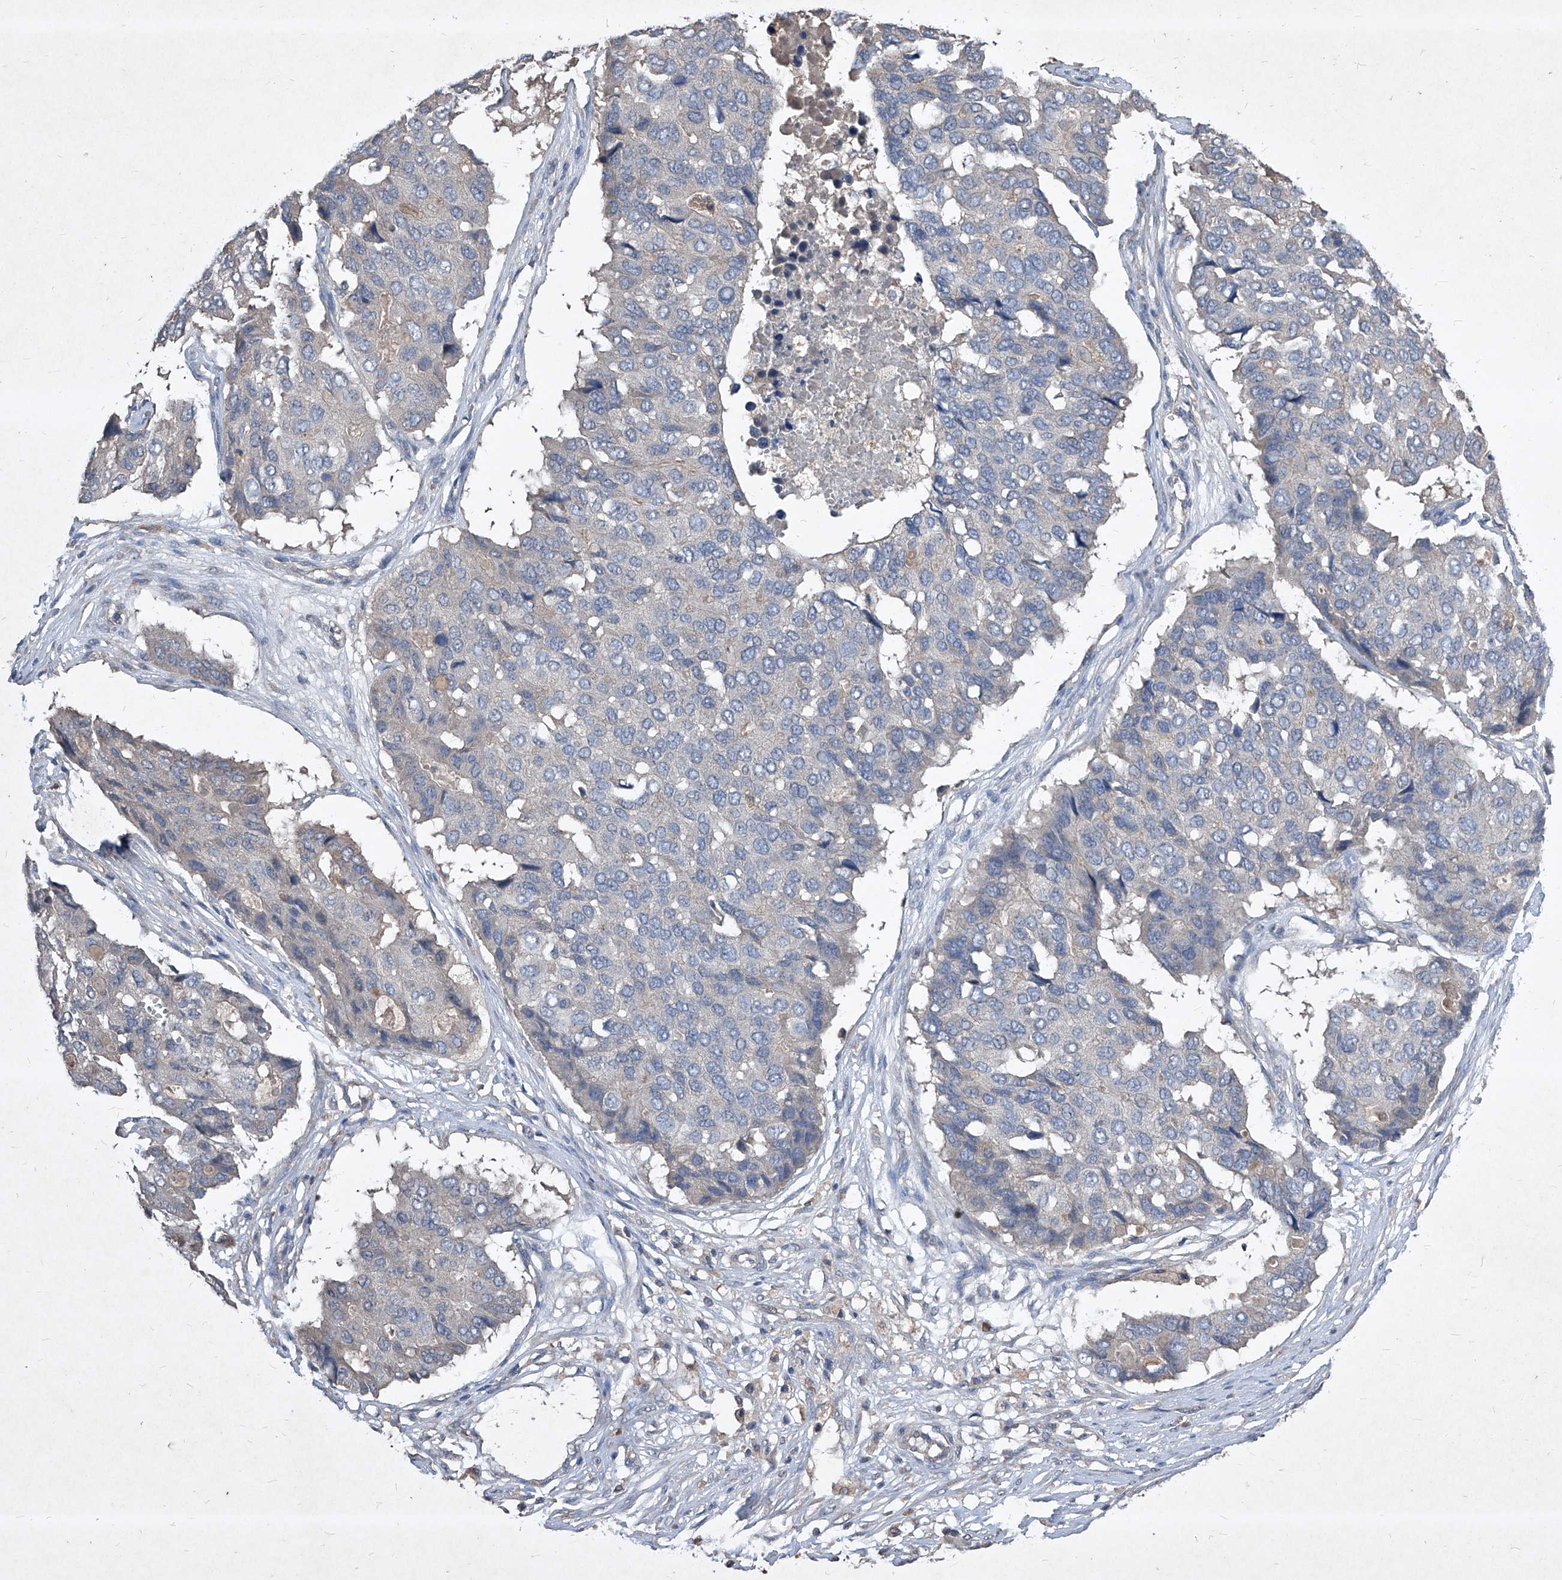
{"staining": {"intensity": "negative", "quantity": "none", "location": "none"}, "tissue": "pancreatic cancer", "cell_type": "Tumor cells", "image_type": "cancer", "snomed": [{"axis": "morphology", "description": "Adenocarcinoma, NOS"}, {"axis": "topography", "description": "Pancreas"}], "caption": "IHC of pancreatic cancer (adenocarcinoma) exhibits no staining in tumor cells.", "gene": "SYNGR1", "patient": {"sex": "male", "age": 50}}